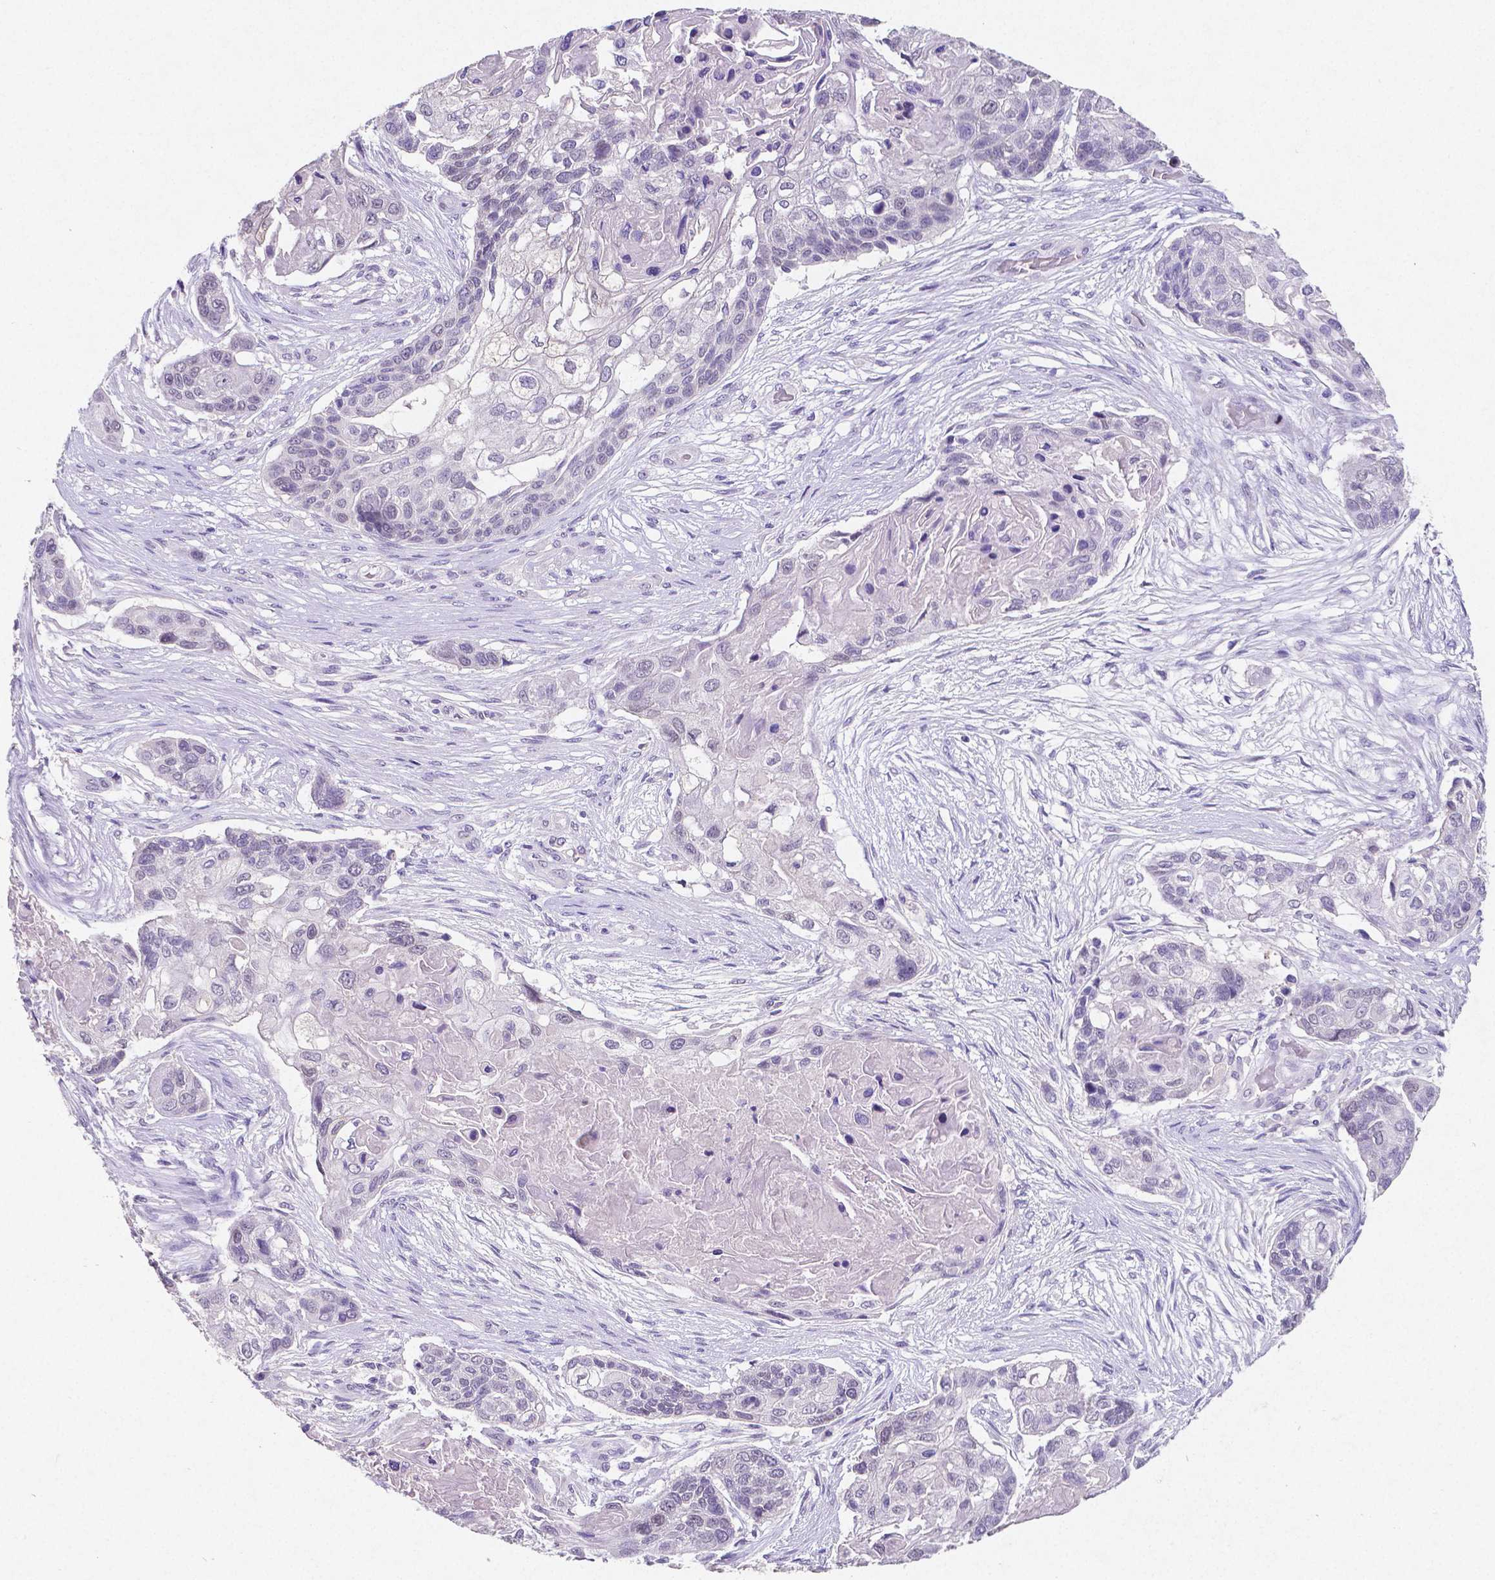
{"staining": {"intensity": "negative", "quantity": "none", "location": "none"}, "tissue": "lung cancer", "cell_type": "Tumor cells", "image_type": "cancer", "snomed": [{"axis": "morphology", "description": "Squamous cell carcinoma, NOS"}, {"axis": "topography", "description": "Lung"}], "caption": "Immunohistochemistry (IHC) of squamous cell carcinoma (lung) demonstrates no expression in tumor cells.", "gene": "SATB2", "patient": {"sex": "male", "age": 69}}